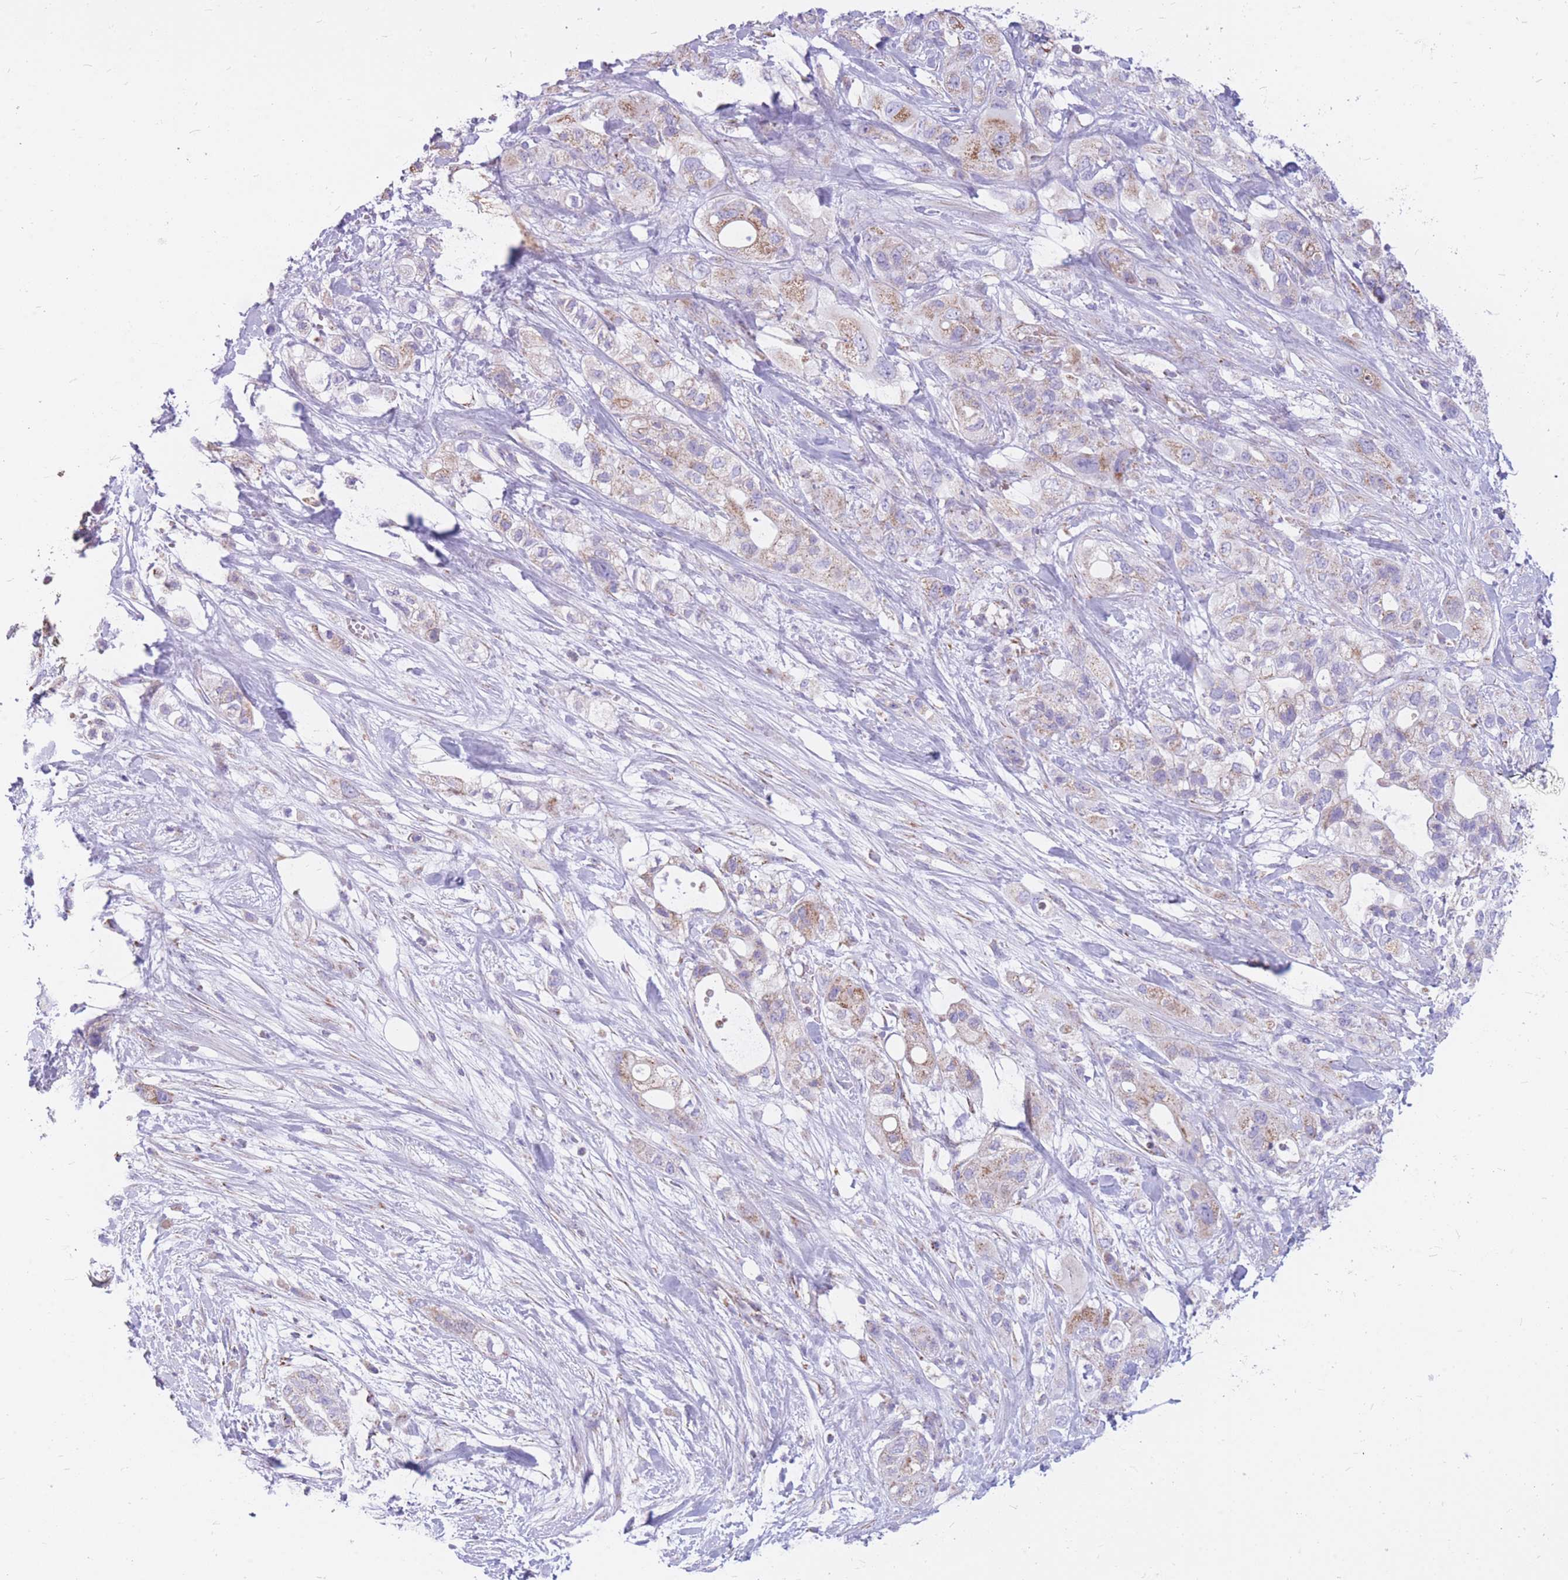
{"staining": {"intensity": "weak", "quantity": "25%-75%", "location": "cytoplasmic/membranous"}, "tissue": "pancreatic cancer", "cell_type": "Tumor cells", "image_type": "cancer", "snomed": [{"axis": "morphology", "description": "Adenocarcinoma, NOS"}, {"axis": "topography", "description": "Pancreas"}], "caption": "Immunohistochemical staining of human pancreatic cancer (adenocarcinoma) shows low levels of weak cytoplasmic/membranous protein expression in approximately 25%-75% of tumor cells.", "gene": "PCSK1", "patient": {"sex": "male", "age": 44}}